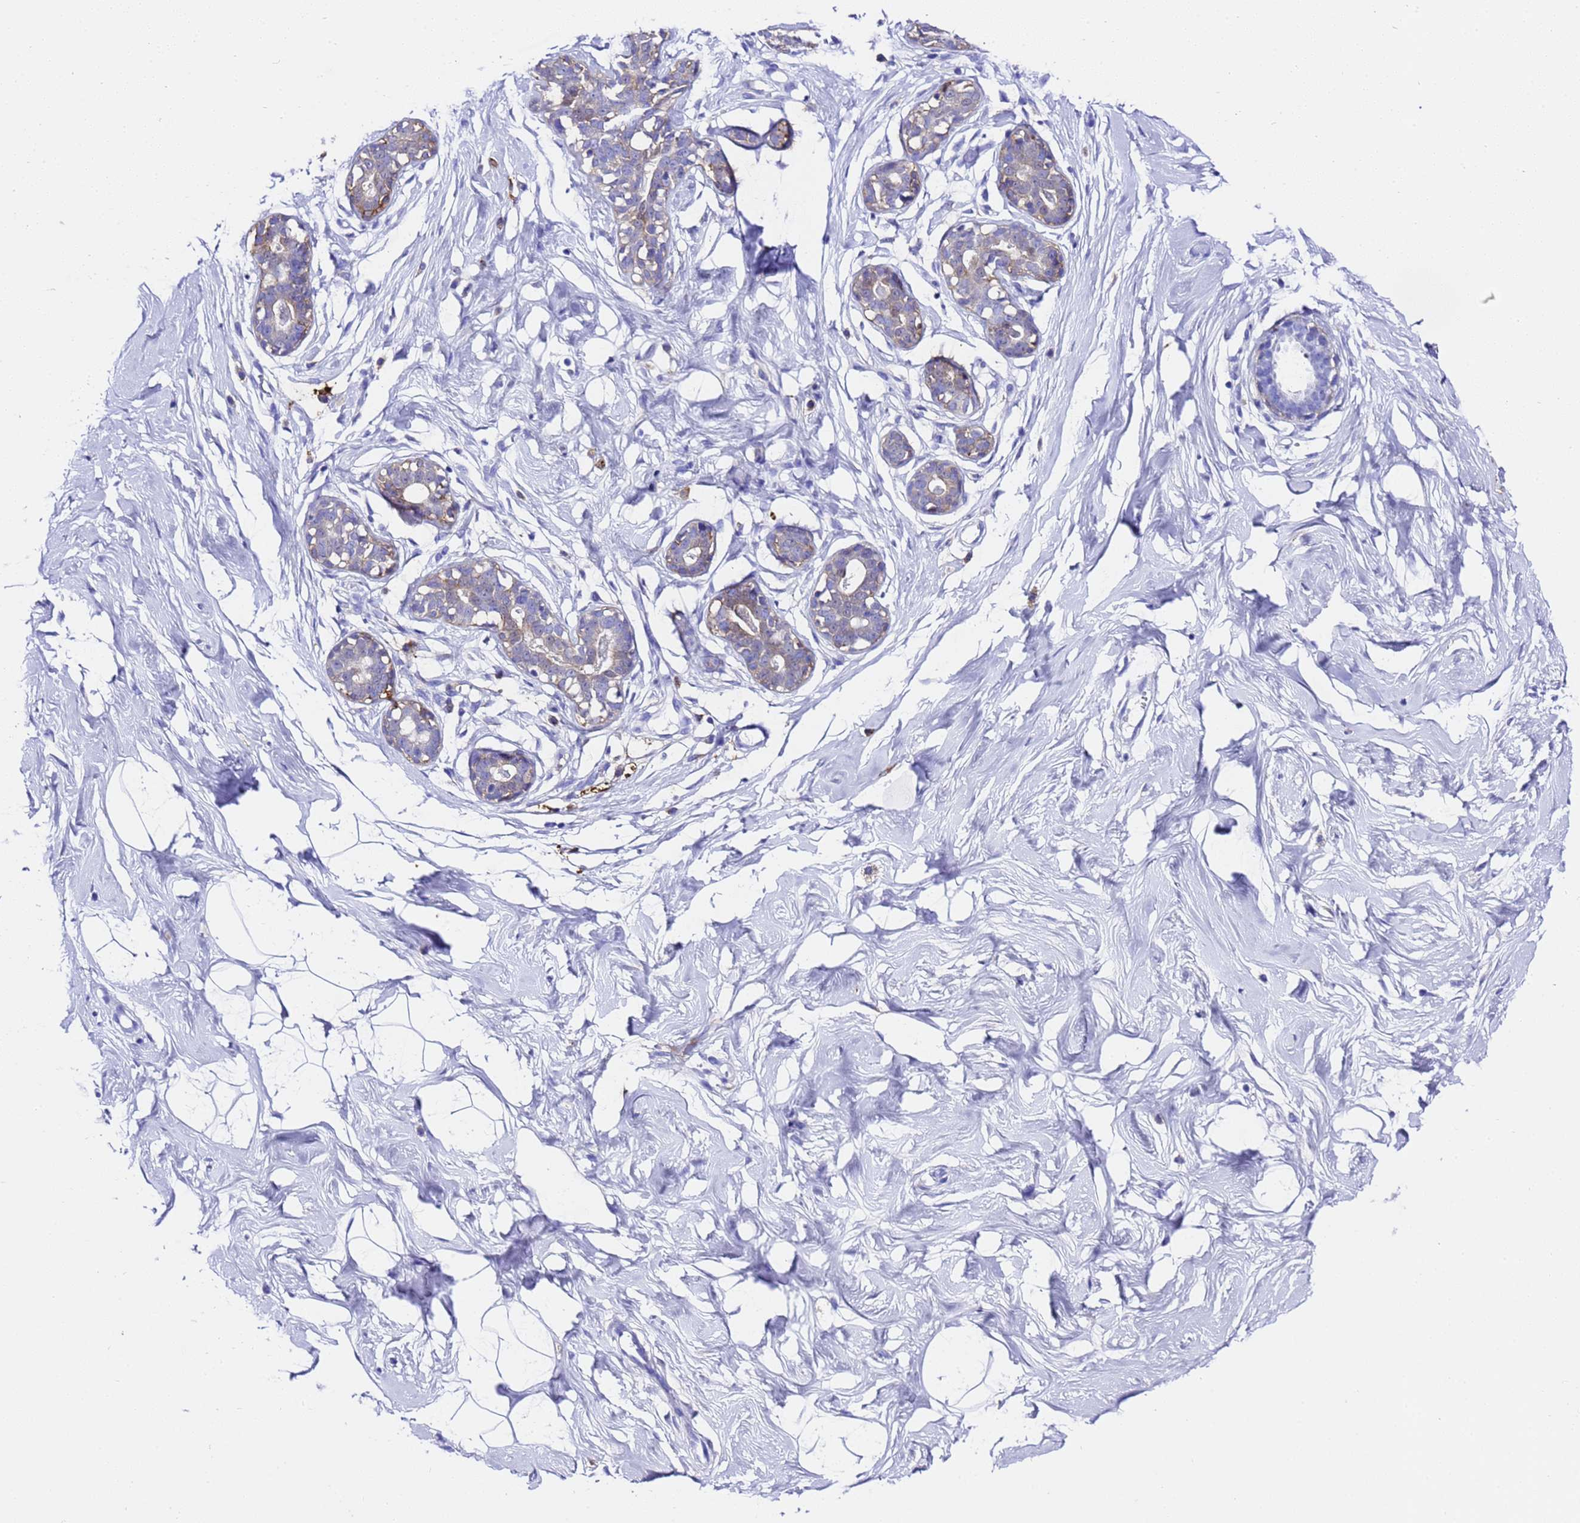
{"staining": {"intensity": "negative", "quantity": "none", "location": "none"}, "tissue": "breast", "cell_type": "Adipocytes", "image_type": "normal", "snomed": [{"axis": "morphology", "description": "Normal tissue, NOS"}, {"axis": "morphology", "description": "Adenoma, NOS"}, {"axis": "topography", "description": "Breast"}], "caption": "Immunohistochemistry micrograph of unremarkable breast: breast stained with DAB (3,3'-diaminobenzidine) shows no significant protein staining in adipocytes. Brightfield microscopy of immunohistochemistry stained with DAB (brown) and hematoxylin (blue), captured at high magnification.", "gene": "FTL", "patient": {"sex": "female", "age": 23}}